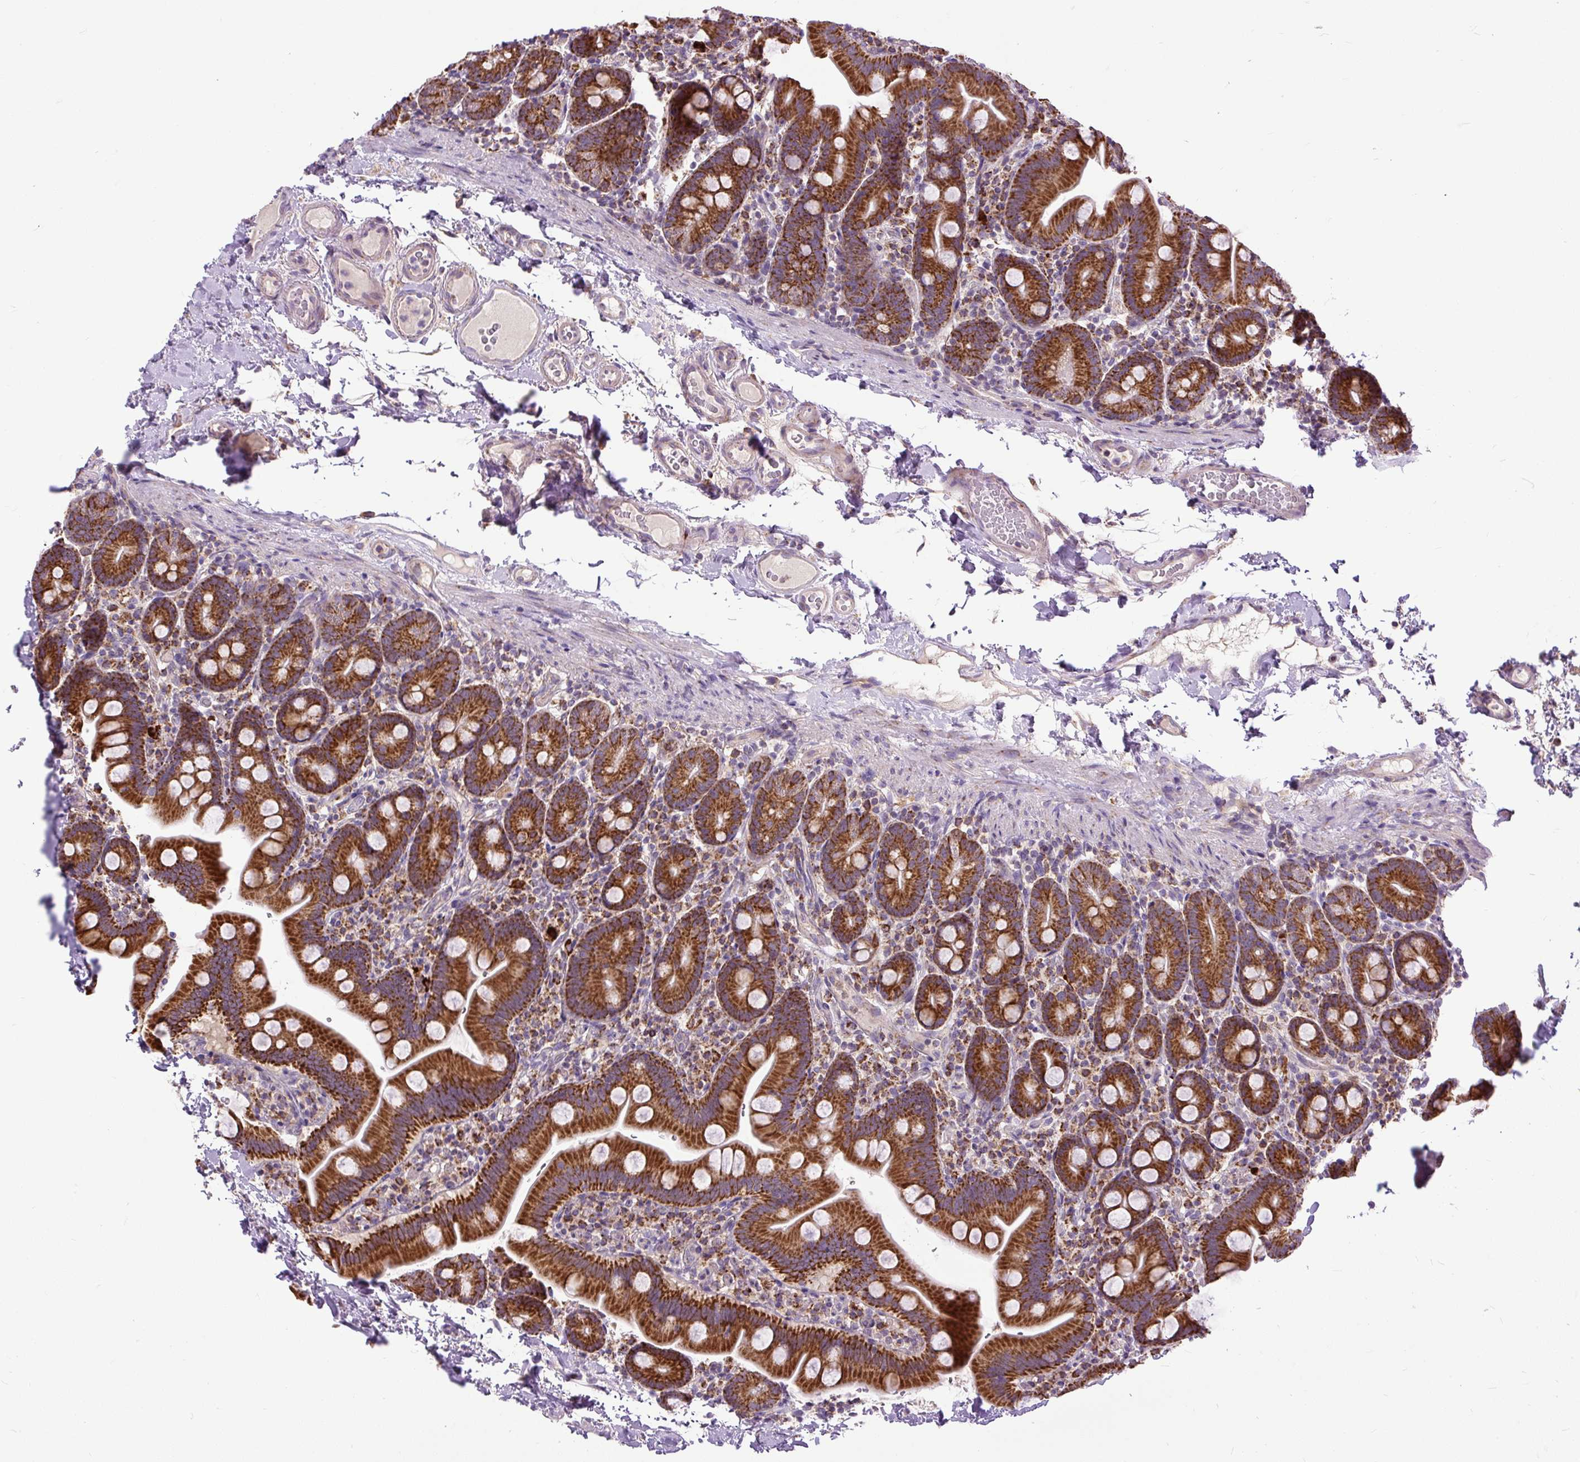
{"staining": {"intensity": "strong", "quantity": ">75%", "location": "cytoplasmic/membranous"}, "tissue": "small intestine", "cell_type": "Glandular cells", "image_type": "normal", "snomed": [{"axis": "morphology", "description": "Normal tissue, NOS"}, {"axis": "topography", "description": "Small intestine"}], "caption": "Glandular cells exhibit high levels of strong cytoplasmic/membranous staining in about >75% of cells in benign human small intestine.", "gene": "TM2D3", "patient": {"sex": "female", "age": 68}}